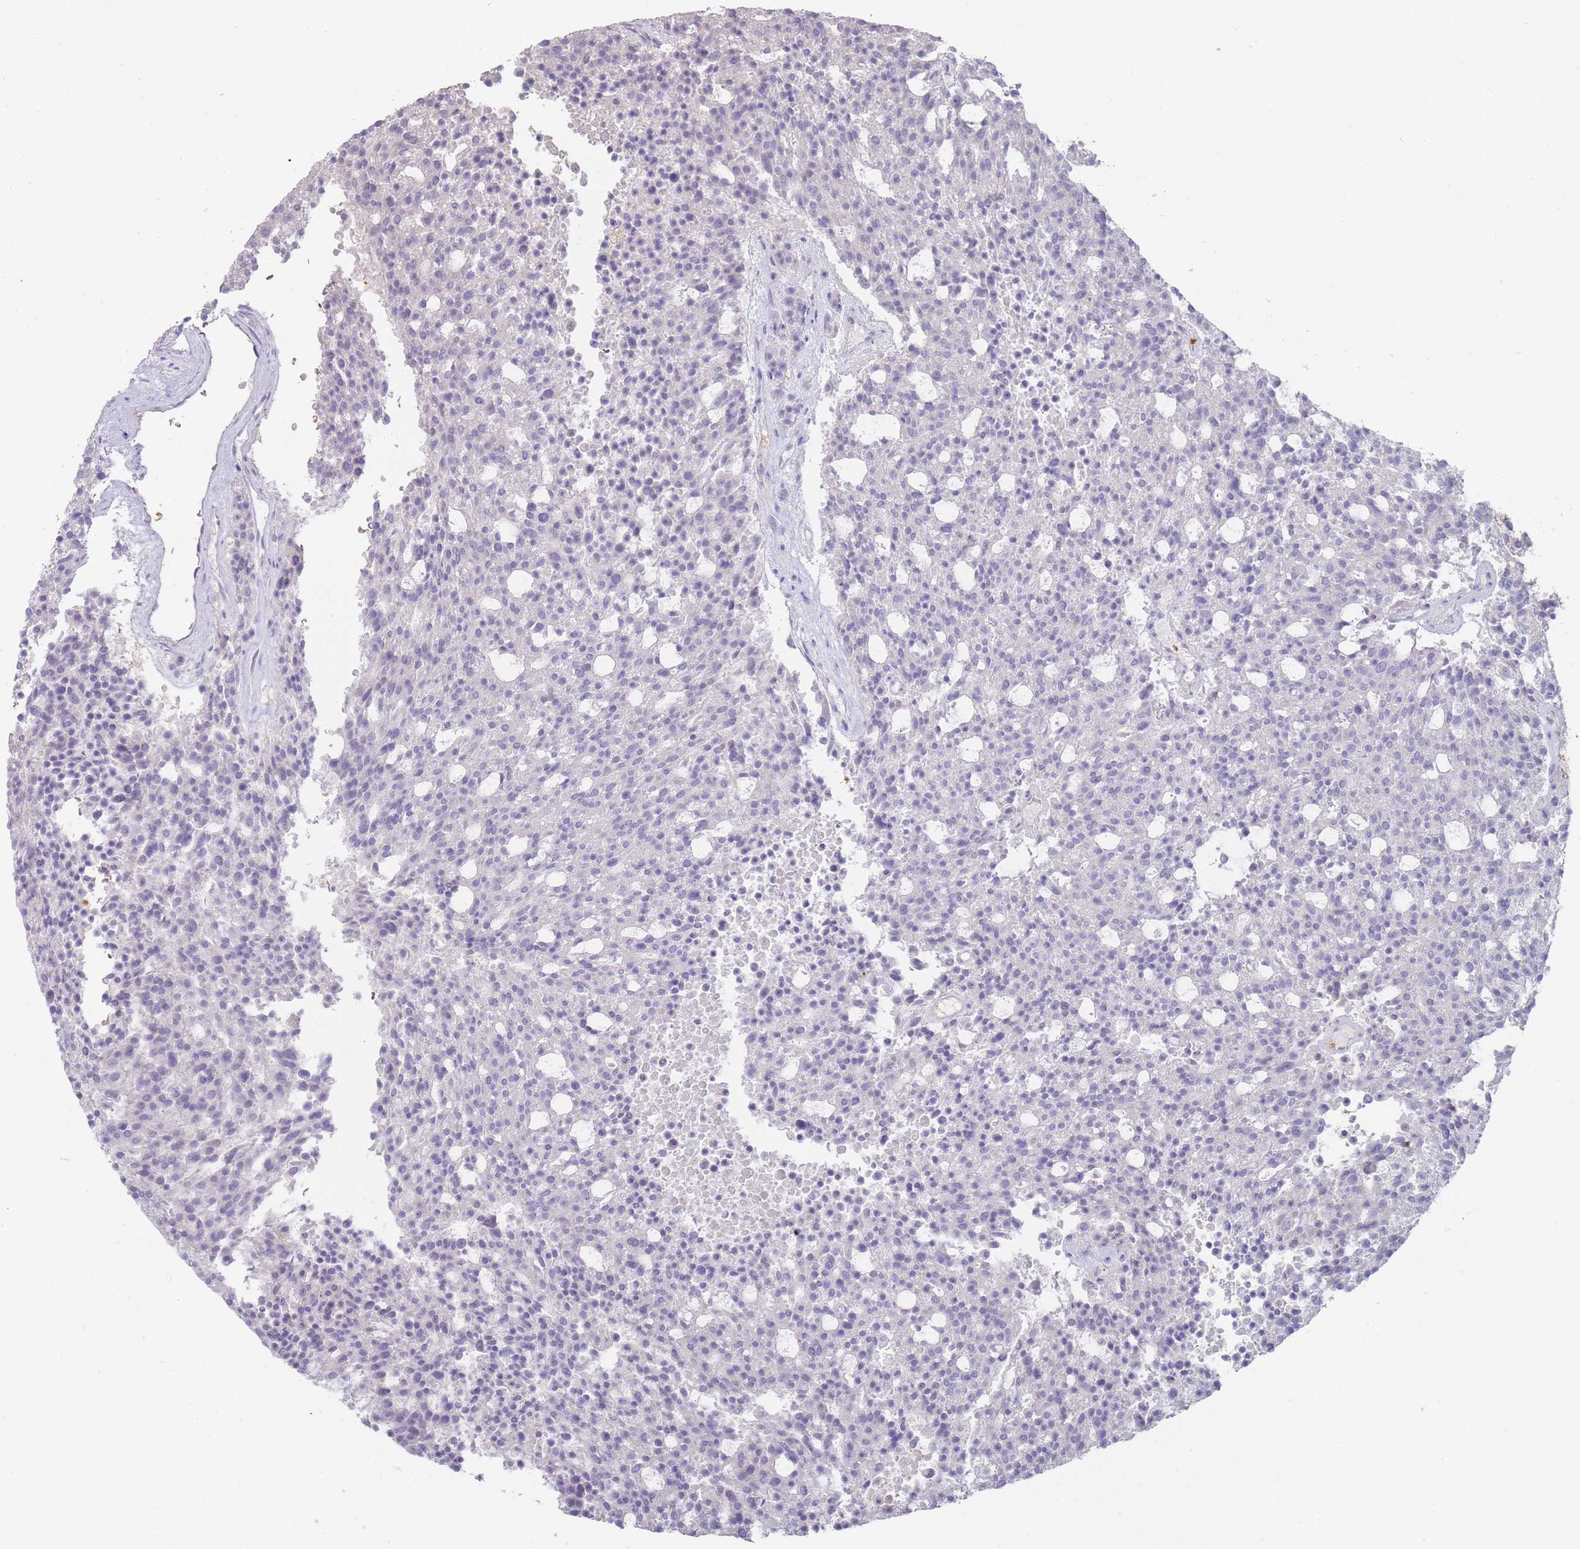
{"staining": {"intensity": "negative", "quantity": "none", "location": "none"}, "tissue": "carcinoid", "cell_type": "Tumor cells", "image_type": "cancer", "snomed": [{"axis": "morphology", "description": "Carcinoid, malignant, NOS"}, {"axis": "topography", "description": "Pancreas"}], "caption": "A histopathology image of carcinoid stained for a protein reveals no brown staining in tumor cells. Nuclei are stained in blue.", "gene": "HBG2", "patient": {"sex": "female", "age": 54}}